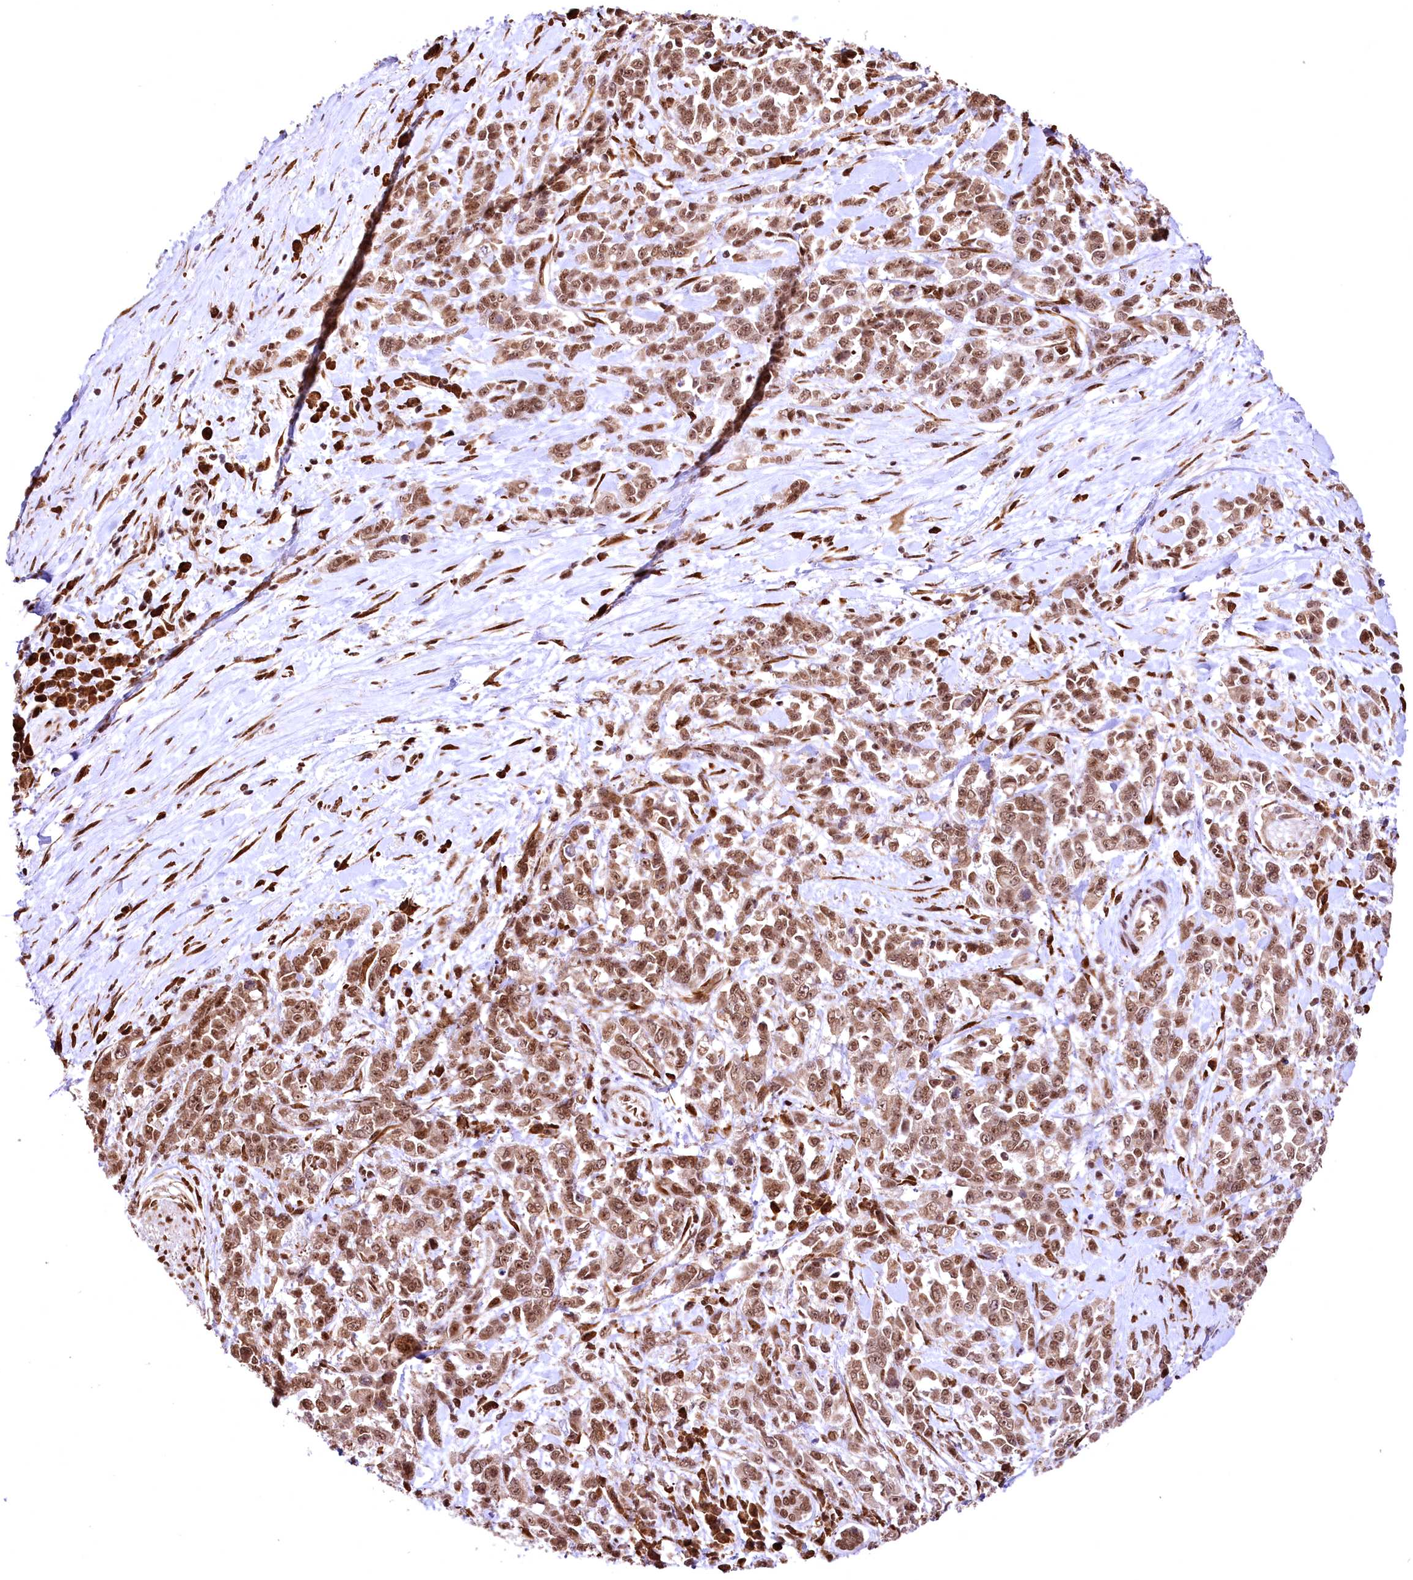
{"staining": {"intensity": "moderate", "quantity": ">75%", "location": "nuclear"}, "tissue": "pancreatic cancer", "cell_type": "Tumor cells", "image_type": "cancer", "snomed": [{"axis": "morphology", "description": "Normal tissue, NOS"}, {"axis": "morphology", "description": "Adenocarcinoma, NOS"}, {"axis": "topography", "description": "Pancreas"}], "caption": "This photomicrograph displays pancreatic cancer (adenocarcinoma) stained with immunohistochemistry to label a protein in brown. The nuclear of tumor cells show moderate positivity for the protein. Nuclei are counter-stained blue.", "gene": "PDS5B", "patient": {"sex": "female", "age": 64}}